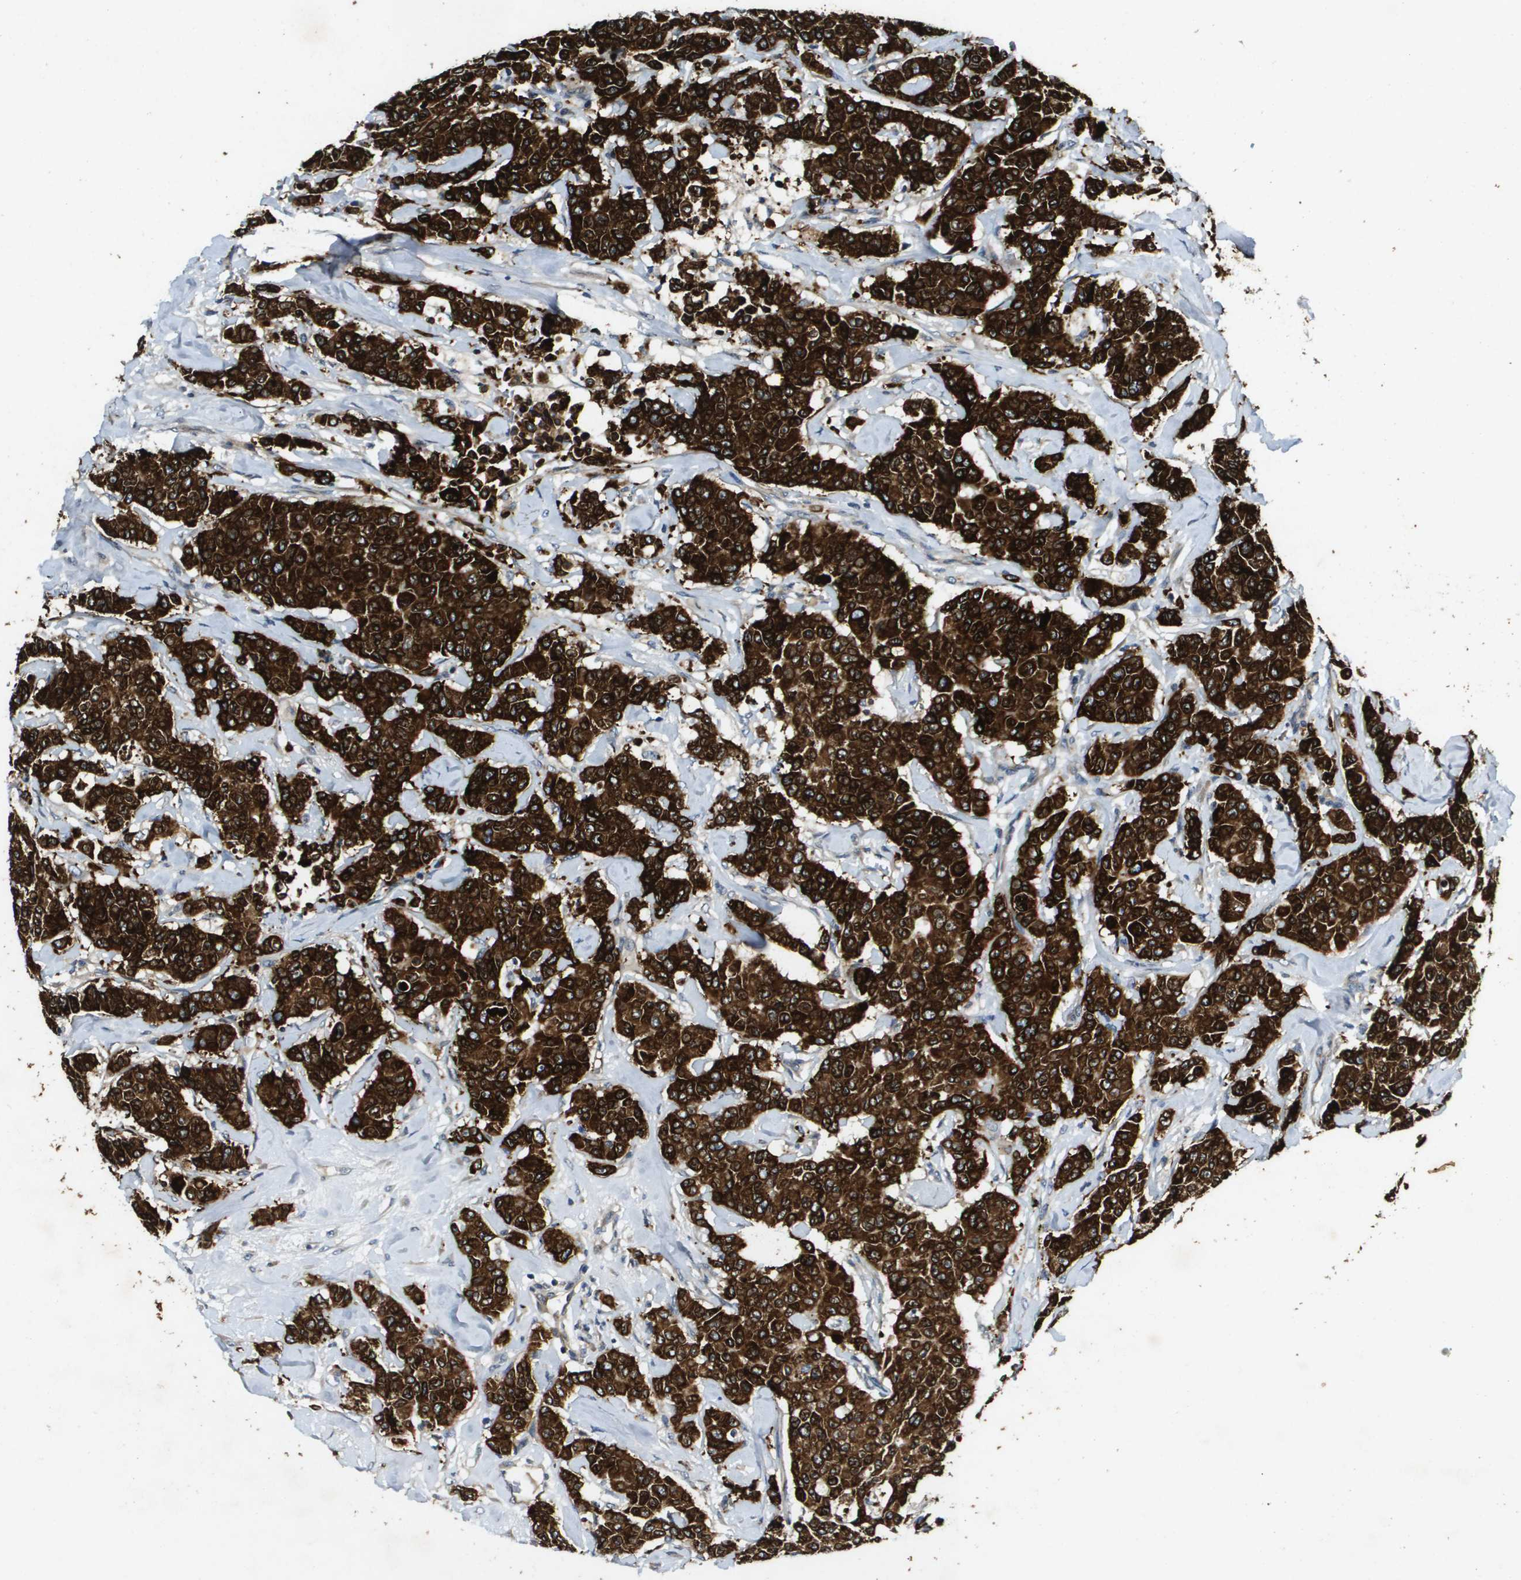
{"staining": {"intensity": "strong", "quantity": ">75%", "location": "cytoplasmic/membranous"}, "tissue": "breast cancer", "cell_type": "Tumor cells", "image_type": "cancer", "snomed": [{"axis": "morphology", "description": "Normal tissue, NOS"}, {"axis": "morphology", "description": "Duct carcinoma"}, {"axis": "topography", "description": "Breast"}], "caption": "Human breast cancer stained with a protein marker reveals strong staining in tumor cells.", "gene": "PGAP3", "patient": {"sex": "female", "age": 40}}